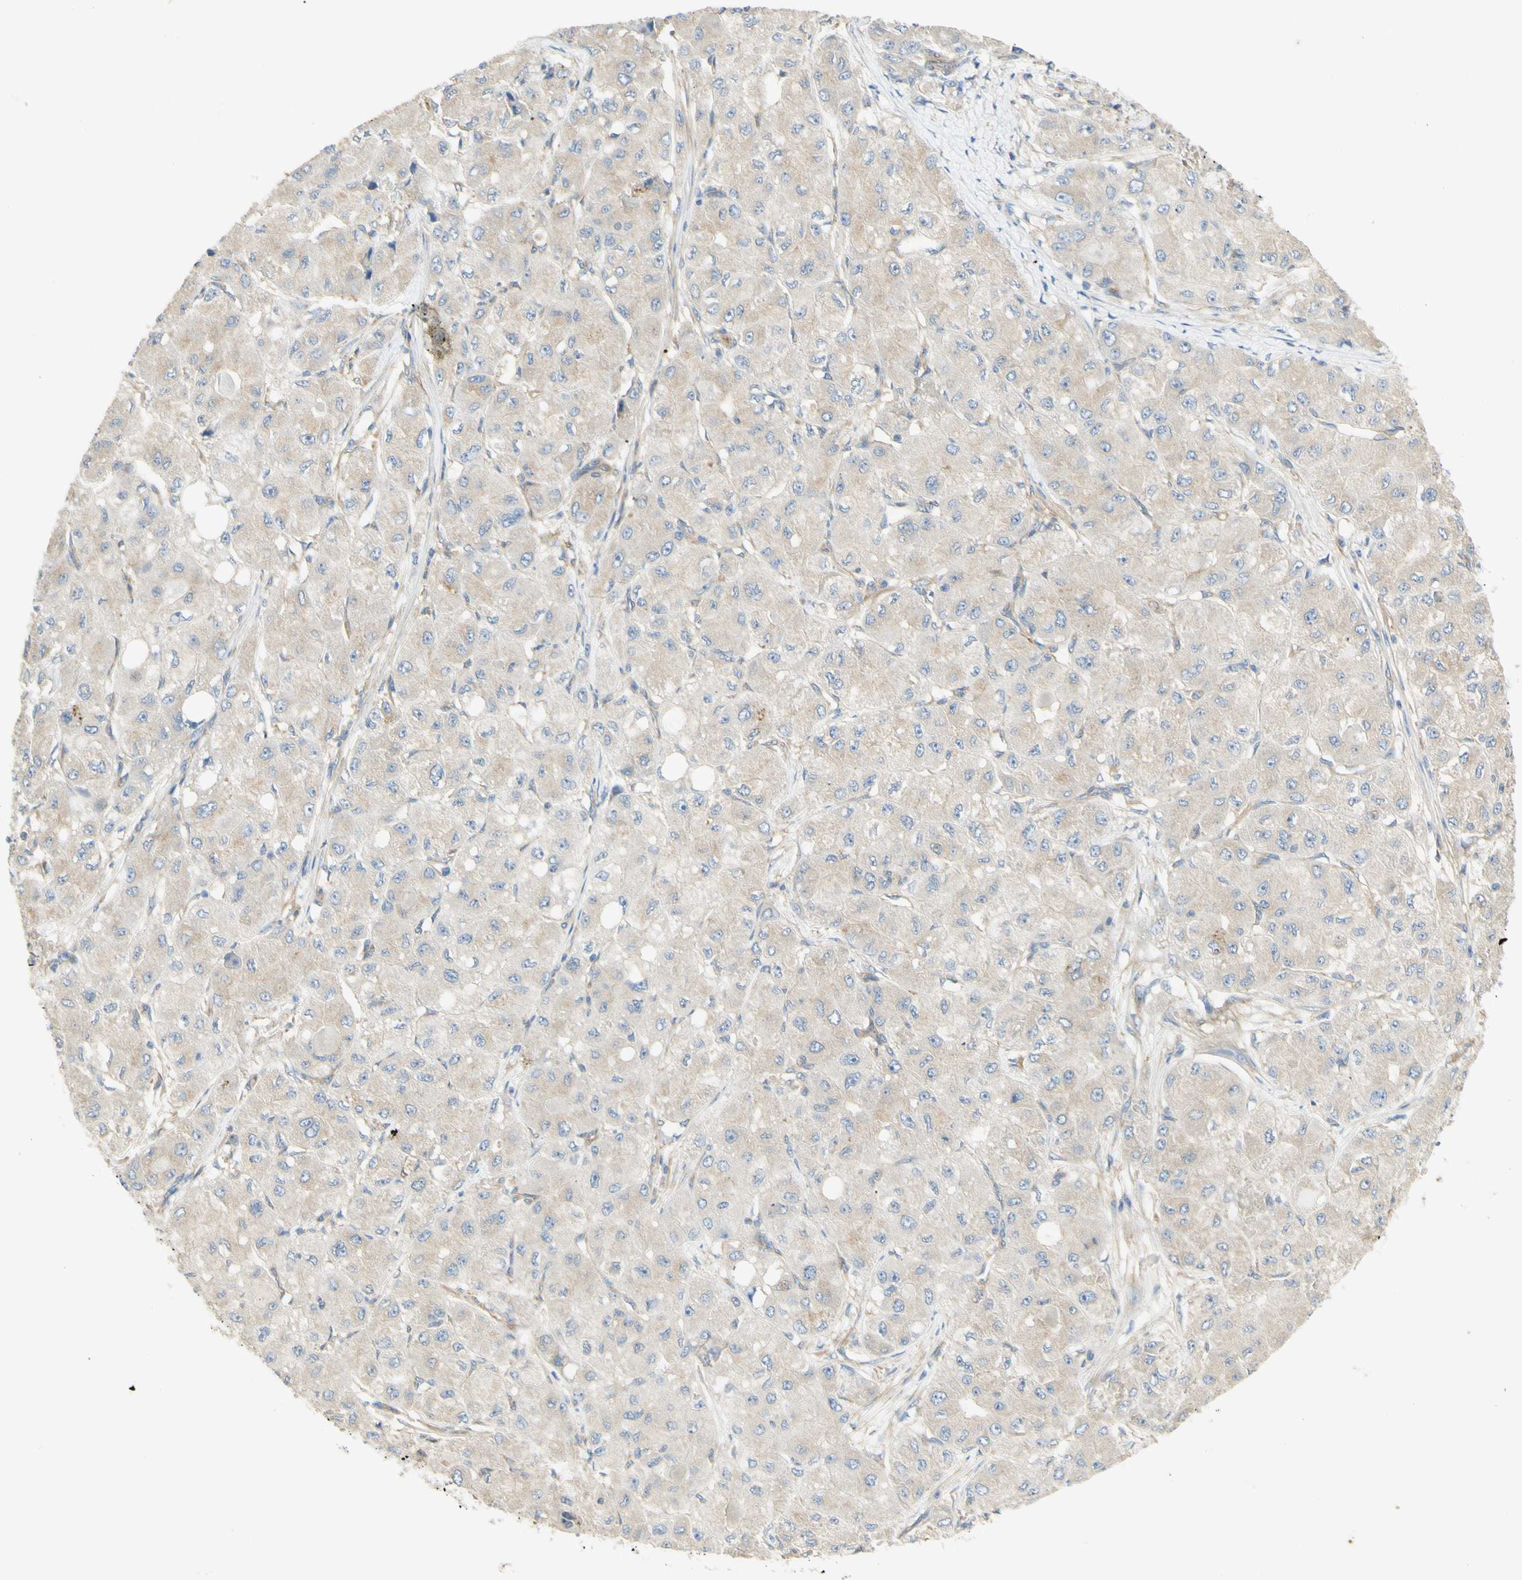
{"staining": {"intensity": "weak", "quantity": ">75%", "location": "cytoplasmic/membranous"}, "tissue": "liver cancer", "cell_type": "Tumor cells", "image_type": "cancer", "snomed": [{"axis": "morphology", "description": "Carcinoma, Hepatocellular, NOS"}, {"axis": "topography", "description": "Liver"}], "caption": "The histopathology image shows a brown stain indicating the presence of a protein in the cytoplasmic/membranous of tumor cells in liver cancer. The staining is performed using DAB (3,3'-diaminobenzidine) brown chromogen to label protein expression. The nuclei are counter-stained blue using hematoxylin.", "gene": "DYNC1H1", "patient": {"sex": "male", "age": 80}}